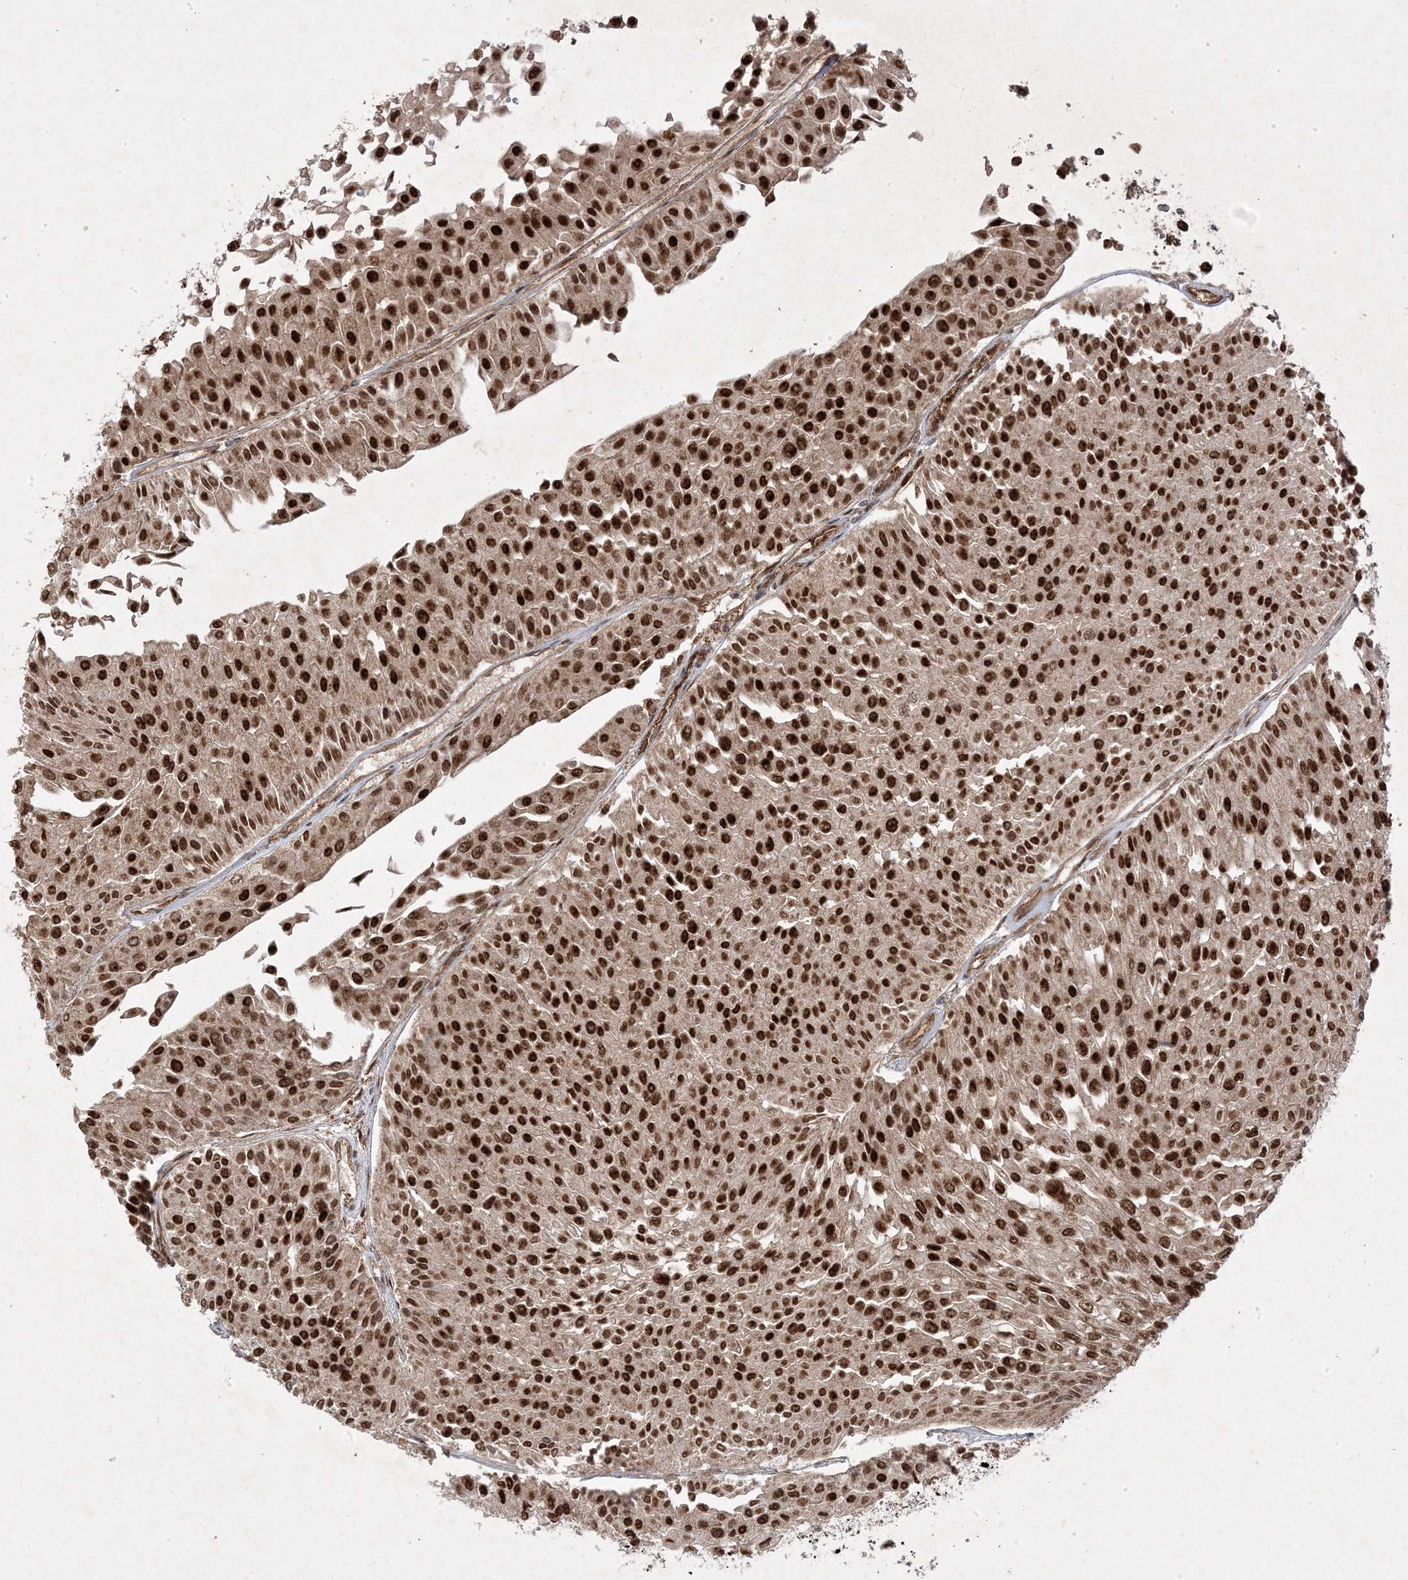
{"staining": {"intensity": "strong", "quantity": ">75%", "location": "nuclear"}, "tissue": "urothelial cancer", "cell_type": "Tumor cells", "image_type": "cancer", "snomed": [{"axis": "morphology", "description": "Urothelial carcinoma, Low grade"}, {"axis": "topography", "description": "Urinary bladder"}], "caption": "Immunohistochemistry histopathology image of neoplastic tissue: human urothelial cancer stained using immunohistochemistry (IHC) shows high levels of strong protein expression localized specifically in the nuclear of tumor cells, appearing as a nuclear brown color.", "gene": "PLEKHM2", "patient": {"sex": "male", "age": 67}}